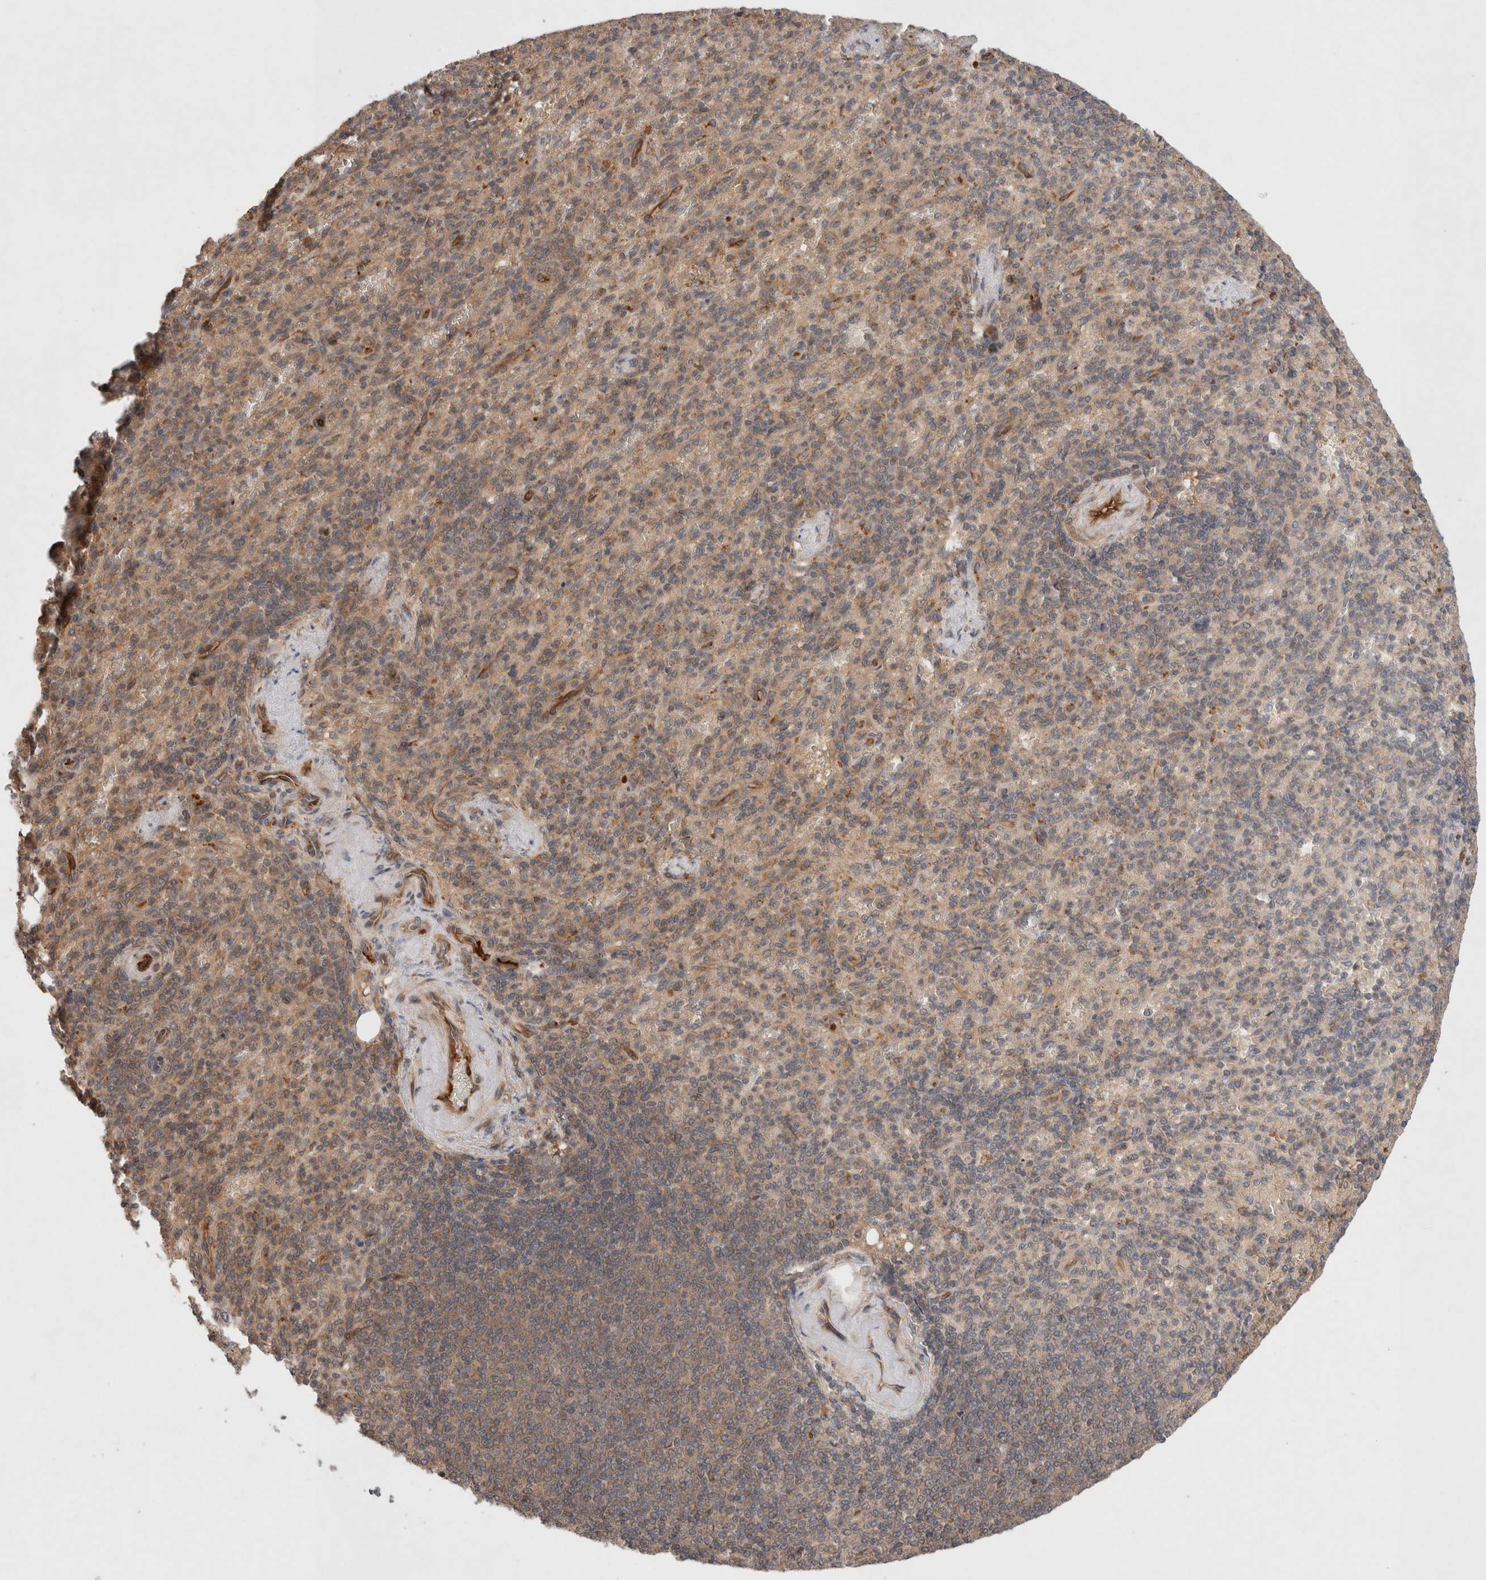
{"staining": {"intensity": "moderate", "quantity": "25%-75%", "location": "cytoplasmic/membranous"}, "tissue": "spleen", "cell_type": "Cells in red pulp", "image_type": "normal", "snomed": [{"axis": "morphology", "description": "Normal tissue, NOS"}, {"axis": "topography", "description": "Spleen"}], "caption": "Unremarkable spleen exhibits moderate cytoplasmic/membranous positivity in approximately 25%-75% of cells in red pulp.", "gene": "KLHL20", "patient": {"sex": "female", "age": 74}}